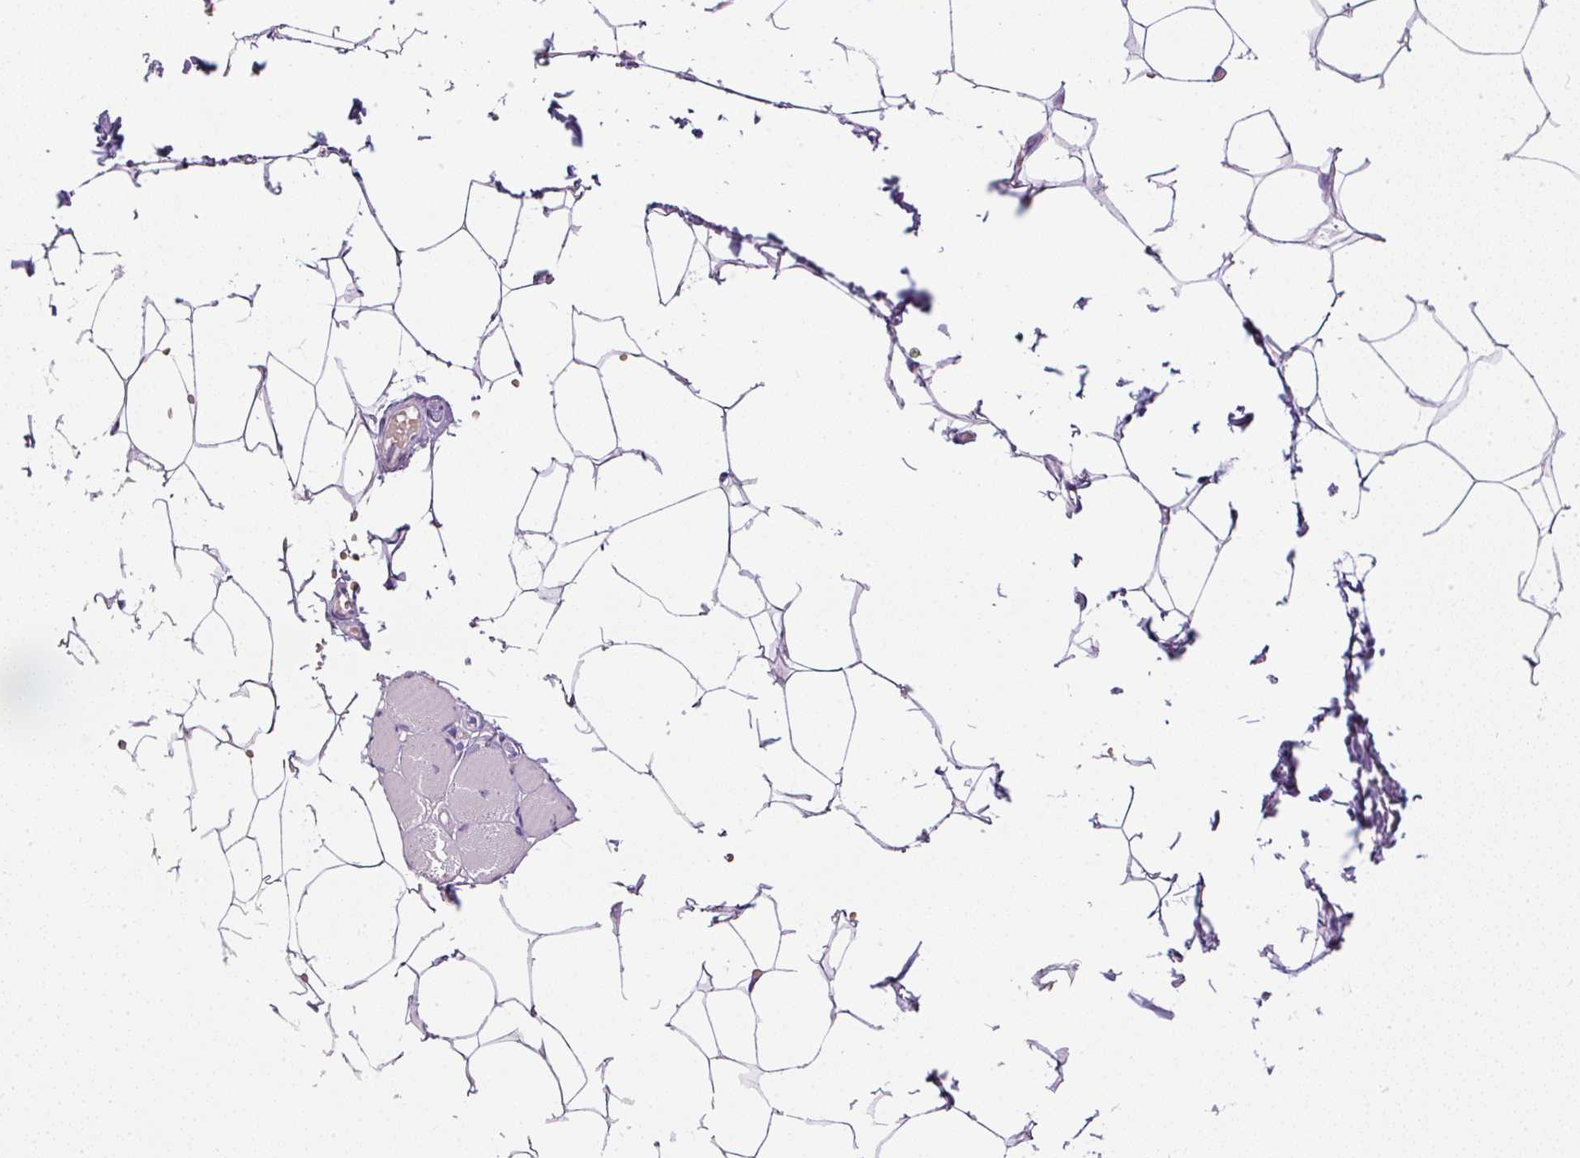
{"staining": {"intensity": "negative", "quantity": "none", "location": "none"}, "tissue": "adipose tissue", "cell_type": "Adipocytes", "image_type": "normal", "snomed": [{"axis": "morphology", "description": "Normal tissue, NOS"}, {"axis": "topography", "description": "Skin"}, {"axis": "topography", "description": "Peripheral nerve tissue"}], "caption": "There is no significant staining in adipocytes of adipose tissue. (Immunohistochemistry (ihc), brightfield microscopy, high magnification).", "gene": "FGFBP3", "patient": {"sex": "female", "age": 56}}